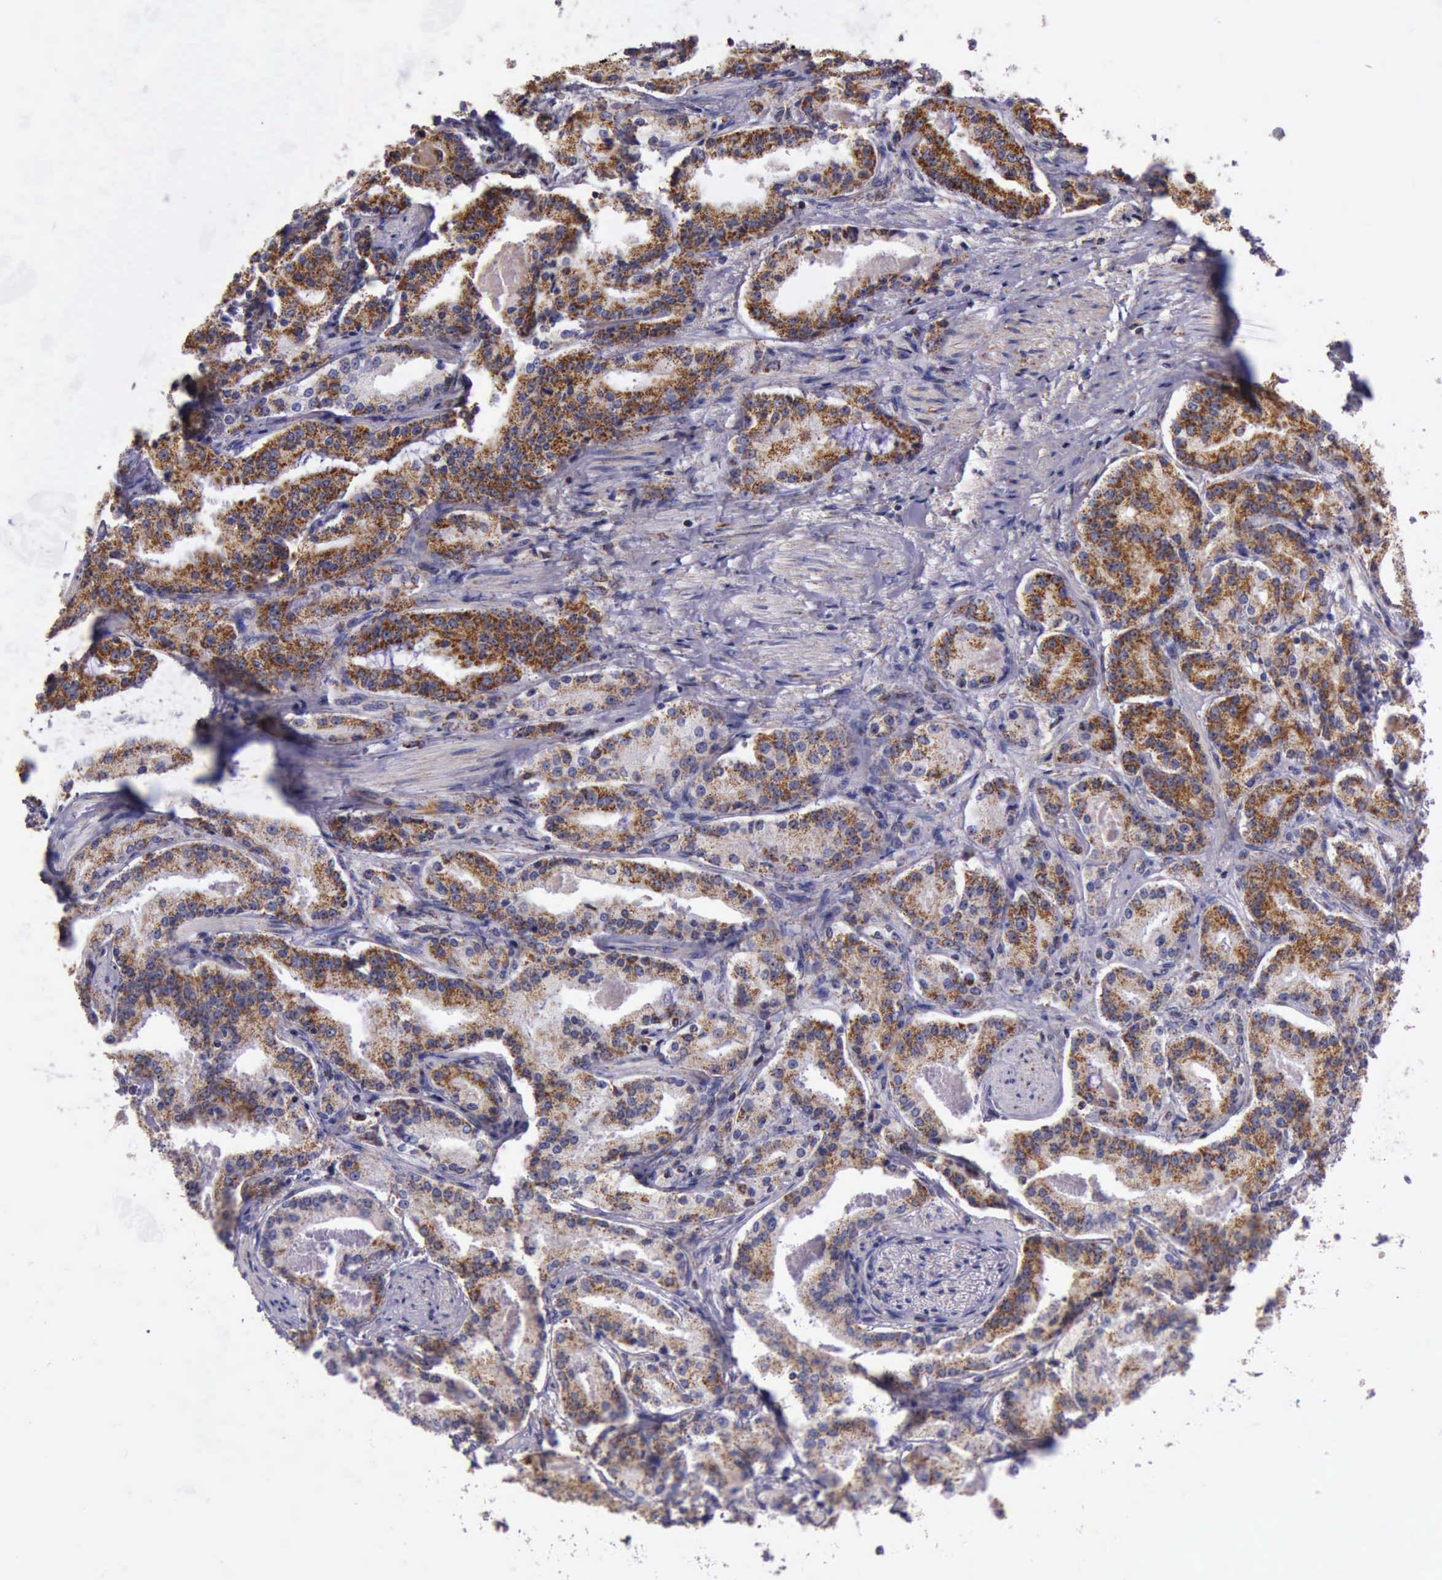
{"staining": {"intensity": "strong", "quantity": ">75%", "location": "cytoplasmic/membranous"}, "tissue": "prostate cancer", "cell_type": "Tumor cells", "image_type": "cancer", "snomed": [{"axis": "morphology", "description": "Adenocarcinoma, Medium grade"}, {"axis": "topography", "description": "Prostate"}], "caption": "A brown stain highlights strong cytoplasmic/membranous expression of a protein in human prostate cancer tumor cells.", "gene": "TXN2", "patient": {"sex": "male", "age": 72}}